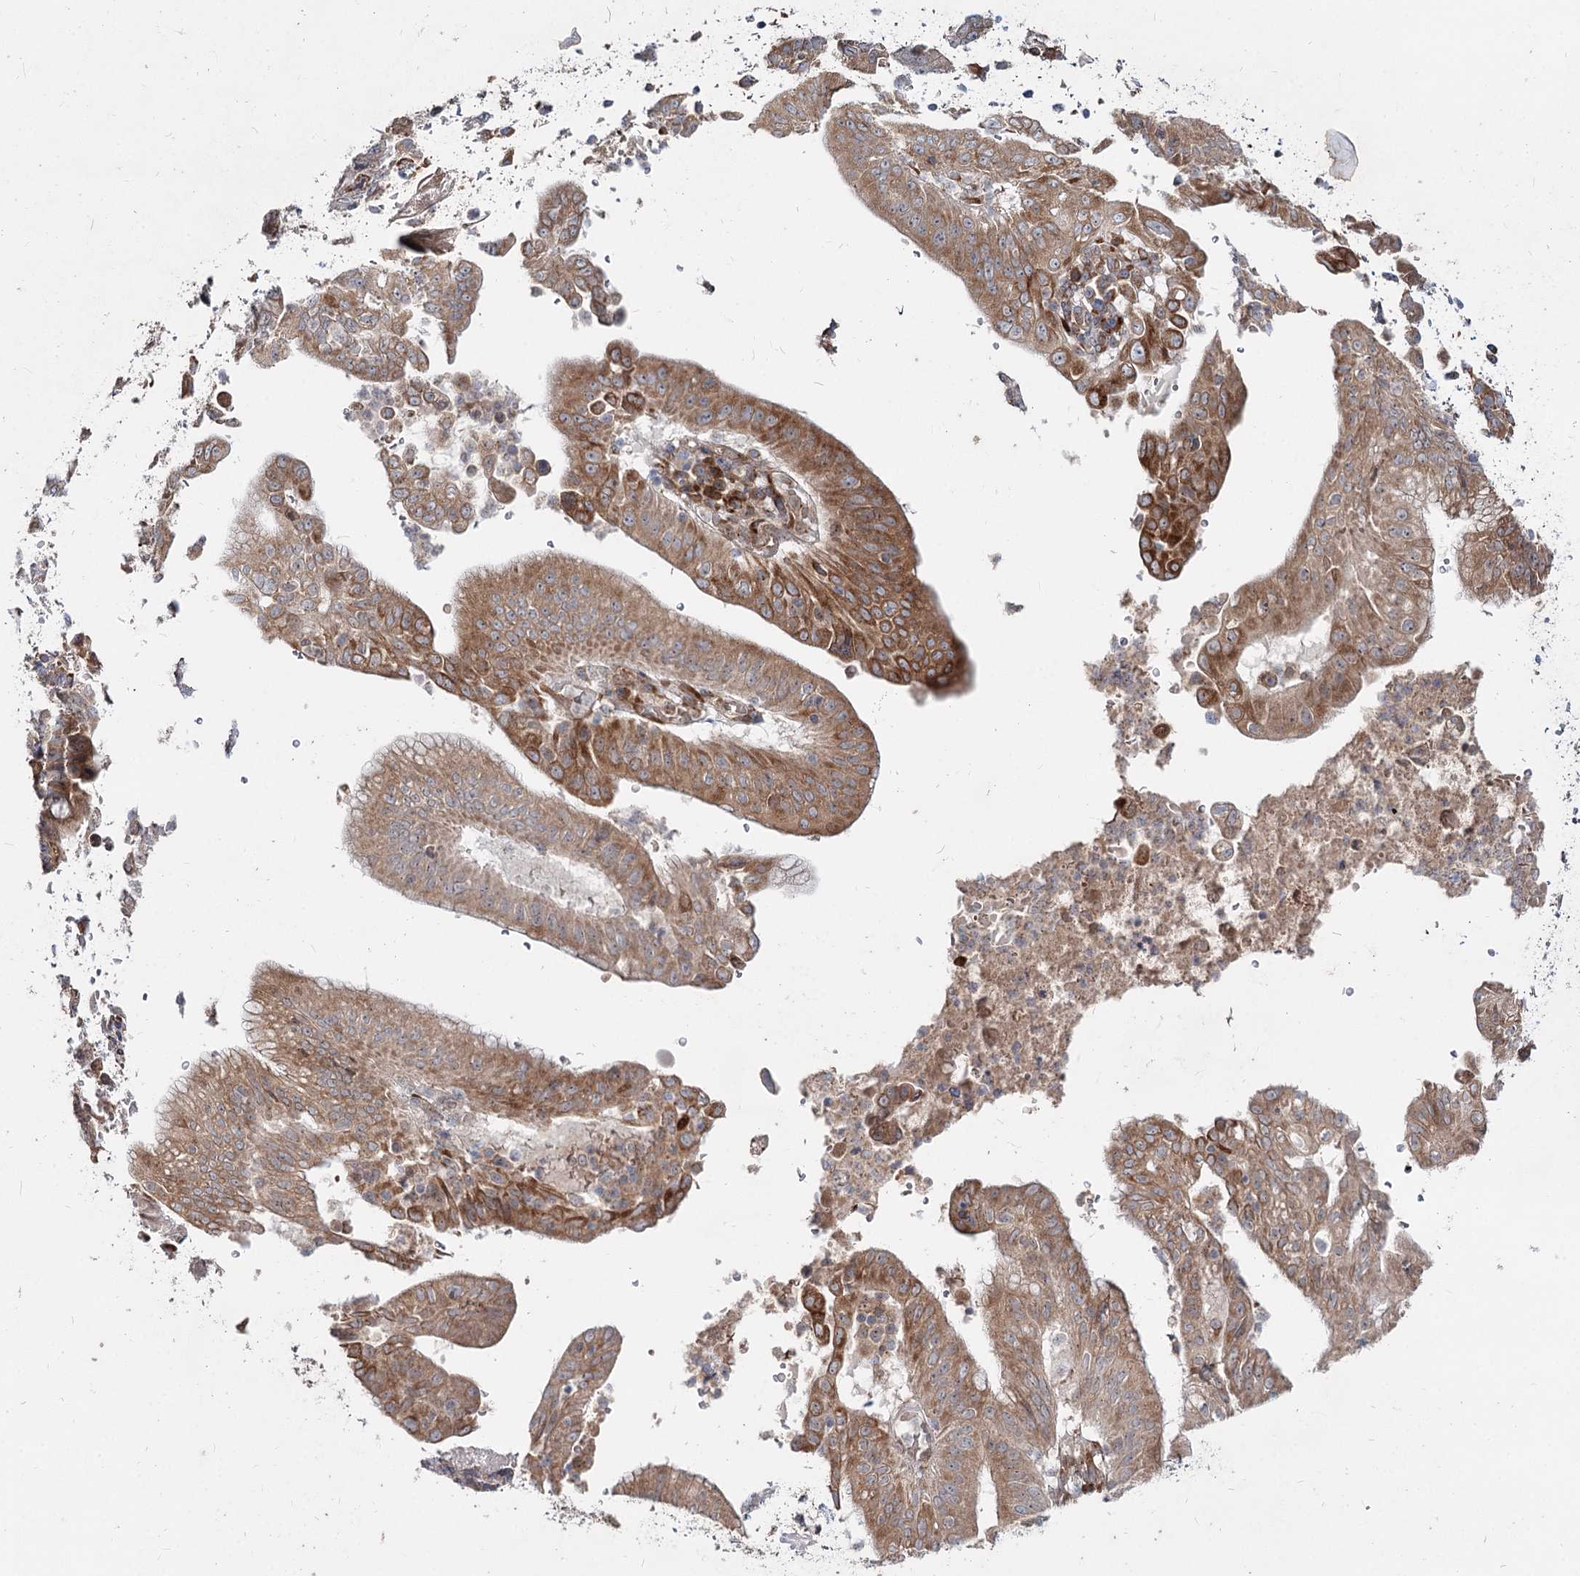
{"staining": {"intensity": "moderate", "quantity": ">75%", "location": "cytoplasmic/membranous"}, "tissue": "pancreatic cancer", "cell_type": "Tumor cells", "image_type": "cancer", "snomed": [{"axis": "morphology", "description": "Adenocarcinoma, NOS"}, {"axis": "topography", "description": "Pancreas"}], "caption": "Pancreatic cancer (adenocarcinoma) was stained to show a protein in brown. There is medium levels of moderate cytoplasmic/membranous staining in about >75% of tumor cells.", "gene": "SPART", "patient": {"sex": "male", "age": 68}}